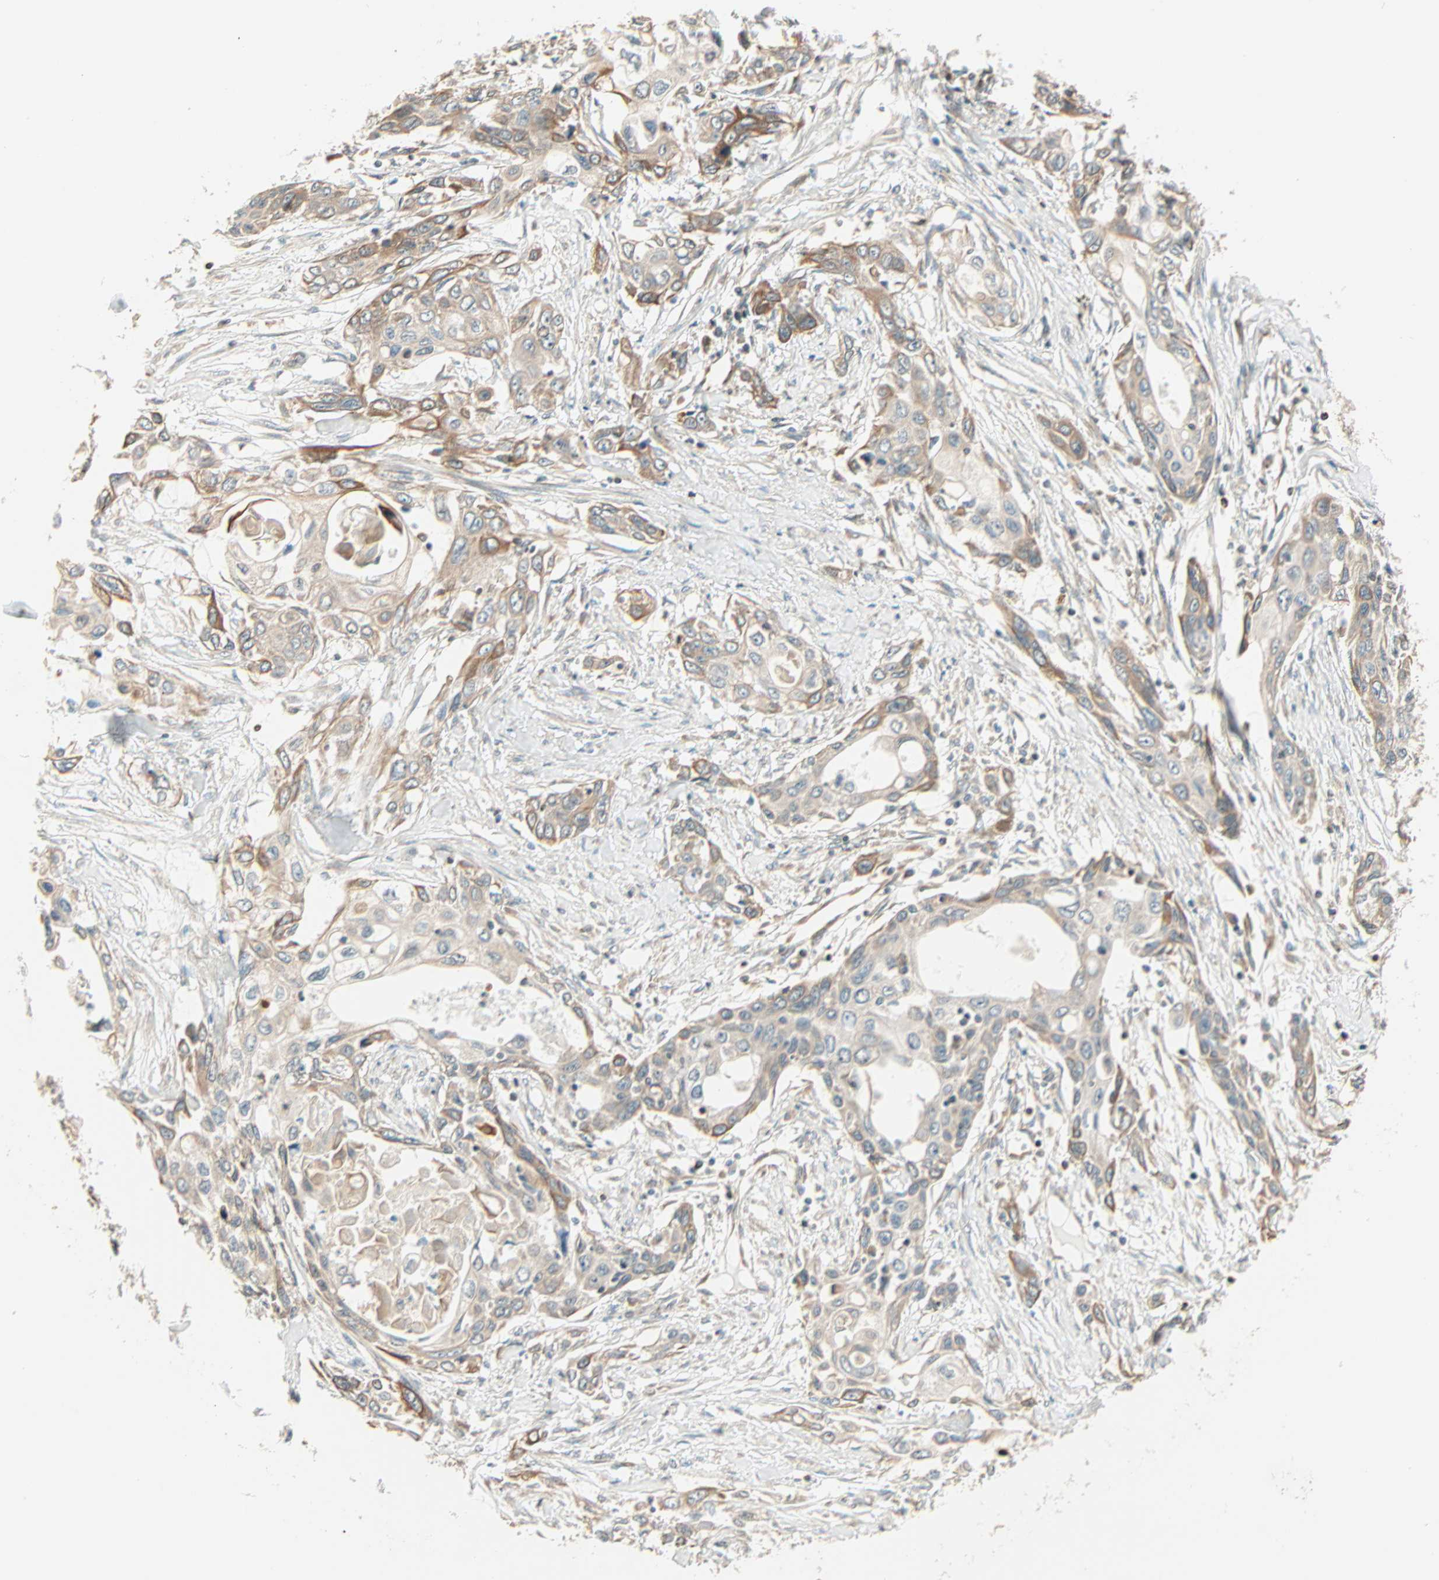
{"staining": {"intensity": "moderate", "quantity": ">75%", "location": "cytoplasmic/membranous"}, "tissue": "pancreatic cancer", "cell_type": "Tumor cells", "image_type": "cancer", "snomed": [{"axis": "morphology", "description": "Adenocarcinoma, NOS"}, {"axis": "topography", "description": "Pancreas"}], "caption": "IHC image of neoplastic tissue: human pancreatic cancer (adenocarcinoma) stained using IHC displays medium levels of moderate protein expression localized specifically in the cytoplasmic/membranous of tumor cells, appearing as a cytoplasmic/membranous brown color.", "gene": "PNPLA6", "patient": {"sex": "female", "age": 70}}